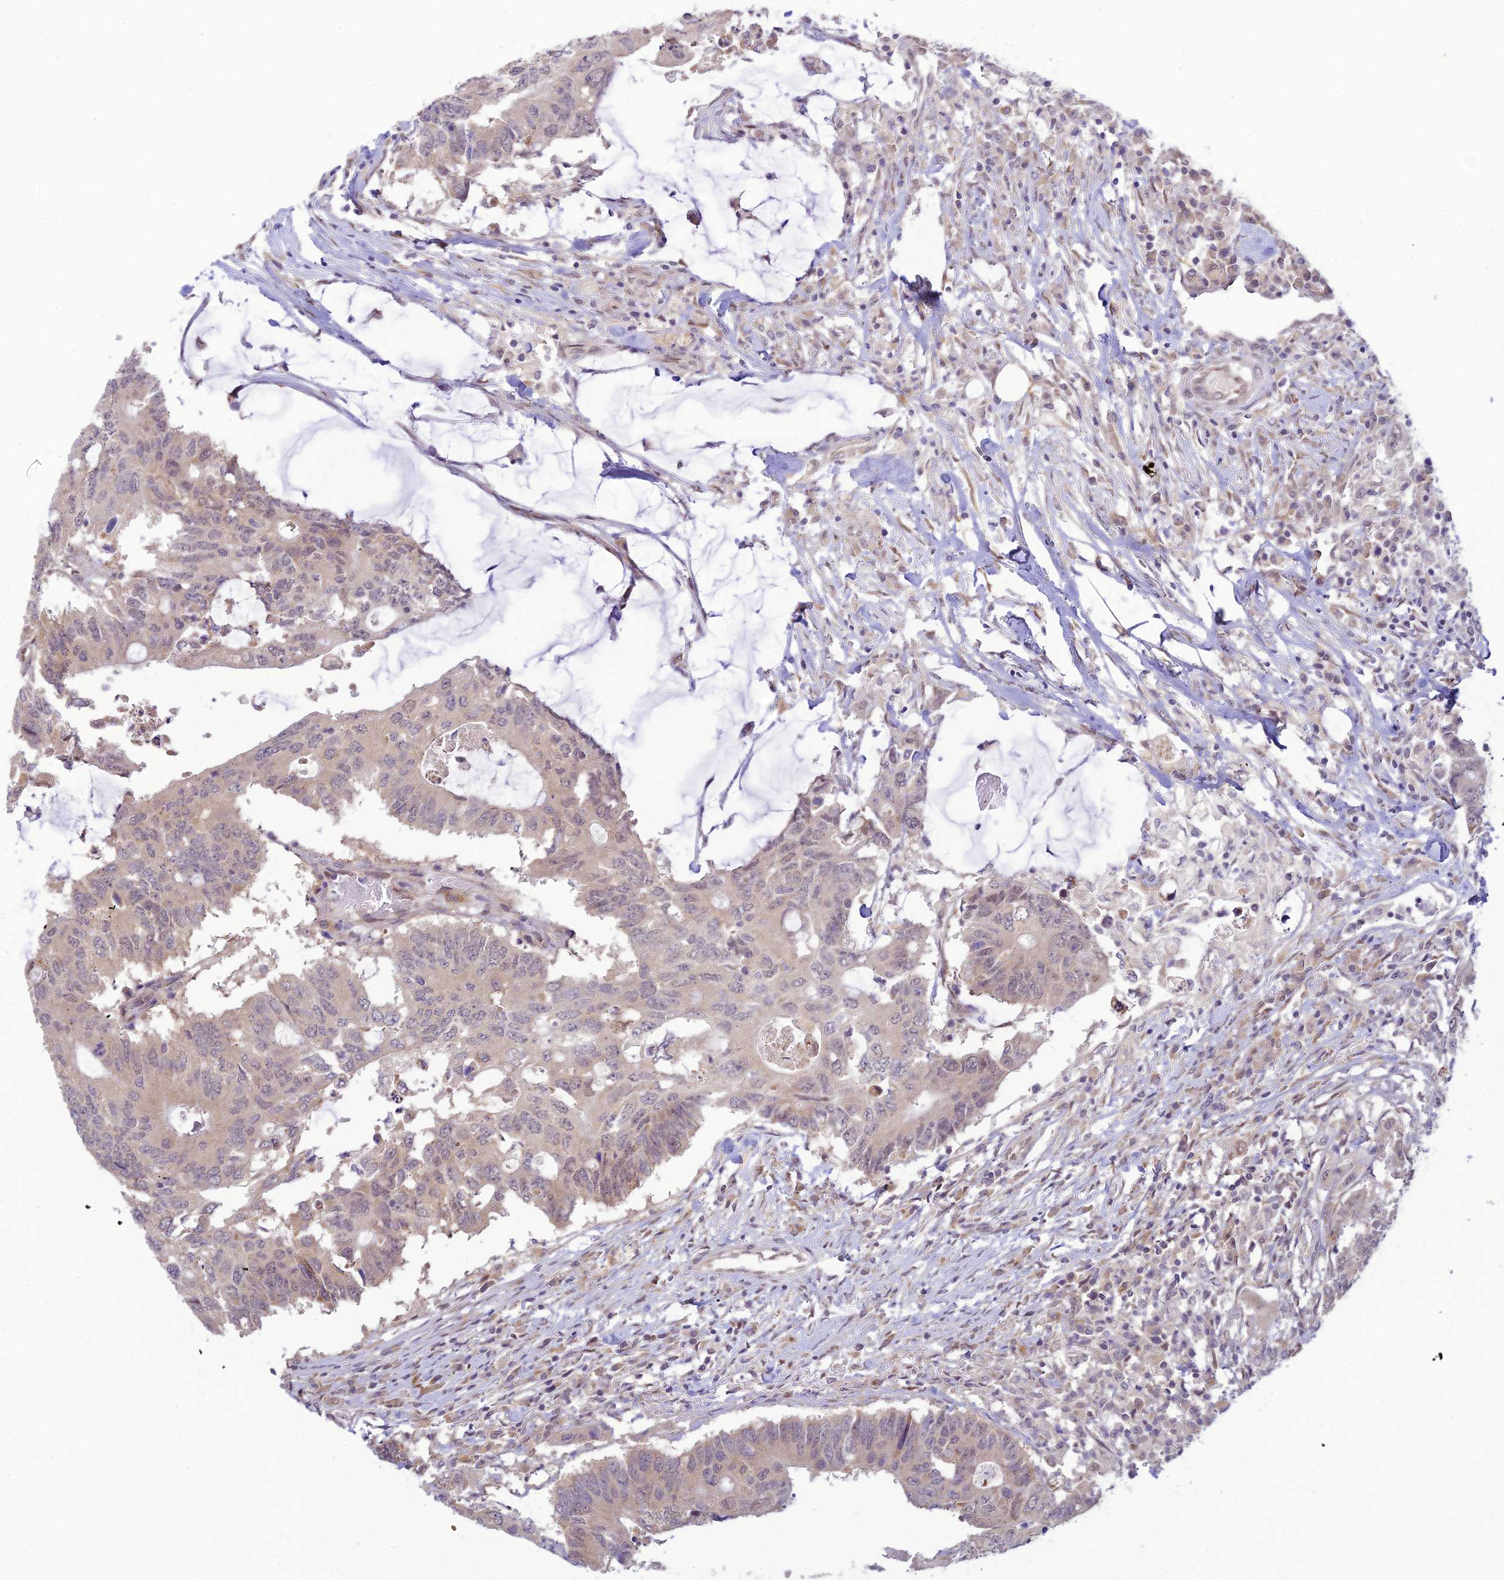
{"staining": {"intensity": "weak", "quantity": "<25%", "location": "cytoplasmic/membranous"}, "tissue": "colorectal cancer", "cell_type": "Tumor cells", "image_type": "cancer", "snomed": [{"axis": "morphology", "description": "Adenocarcinoma, NOS"}, {"axis": "topography", "description": "Colon"}], "caption": "An IHC photomicrograph of colorectal cancer is shown. There is no staining in tumor cells of colorectal cancer.", "gene": "SKIC8", "patient": {"sex": "male", "age": 71}}